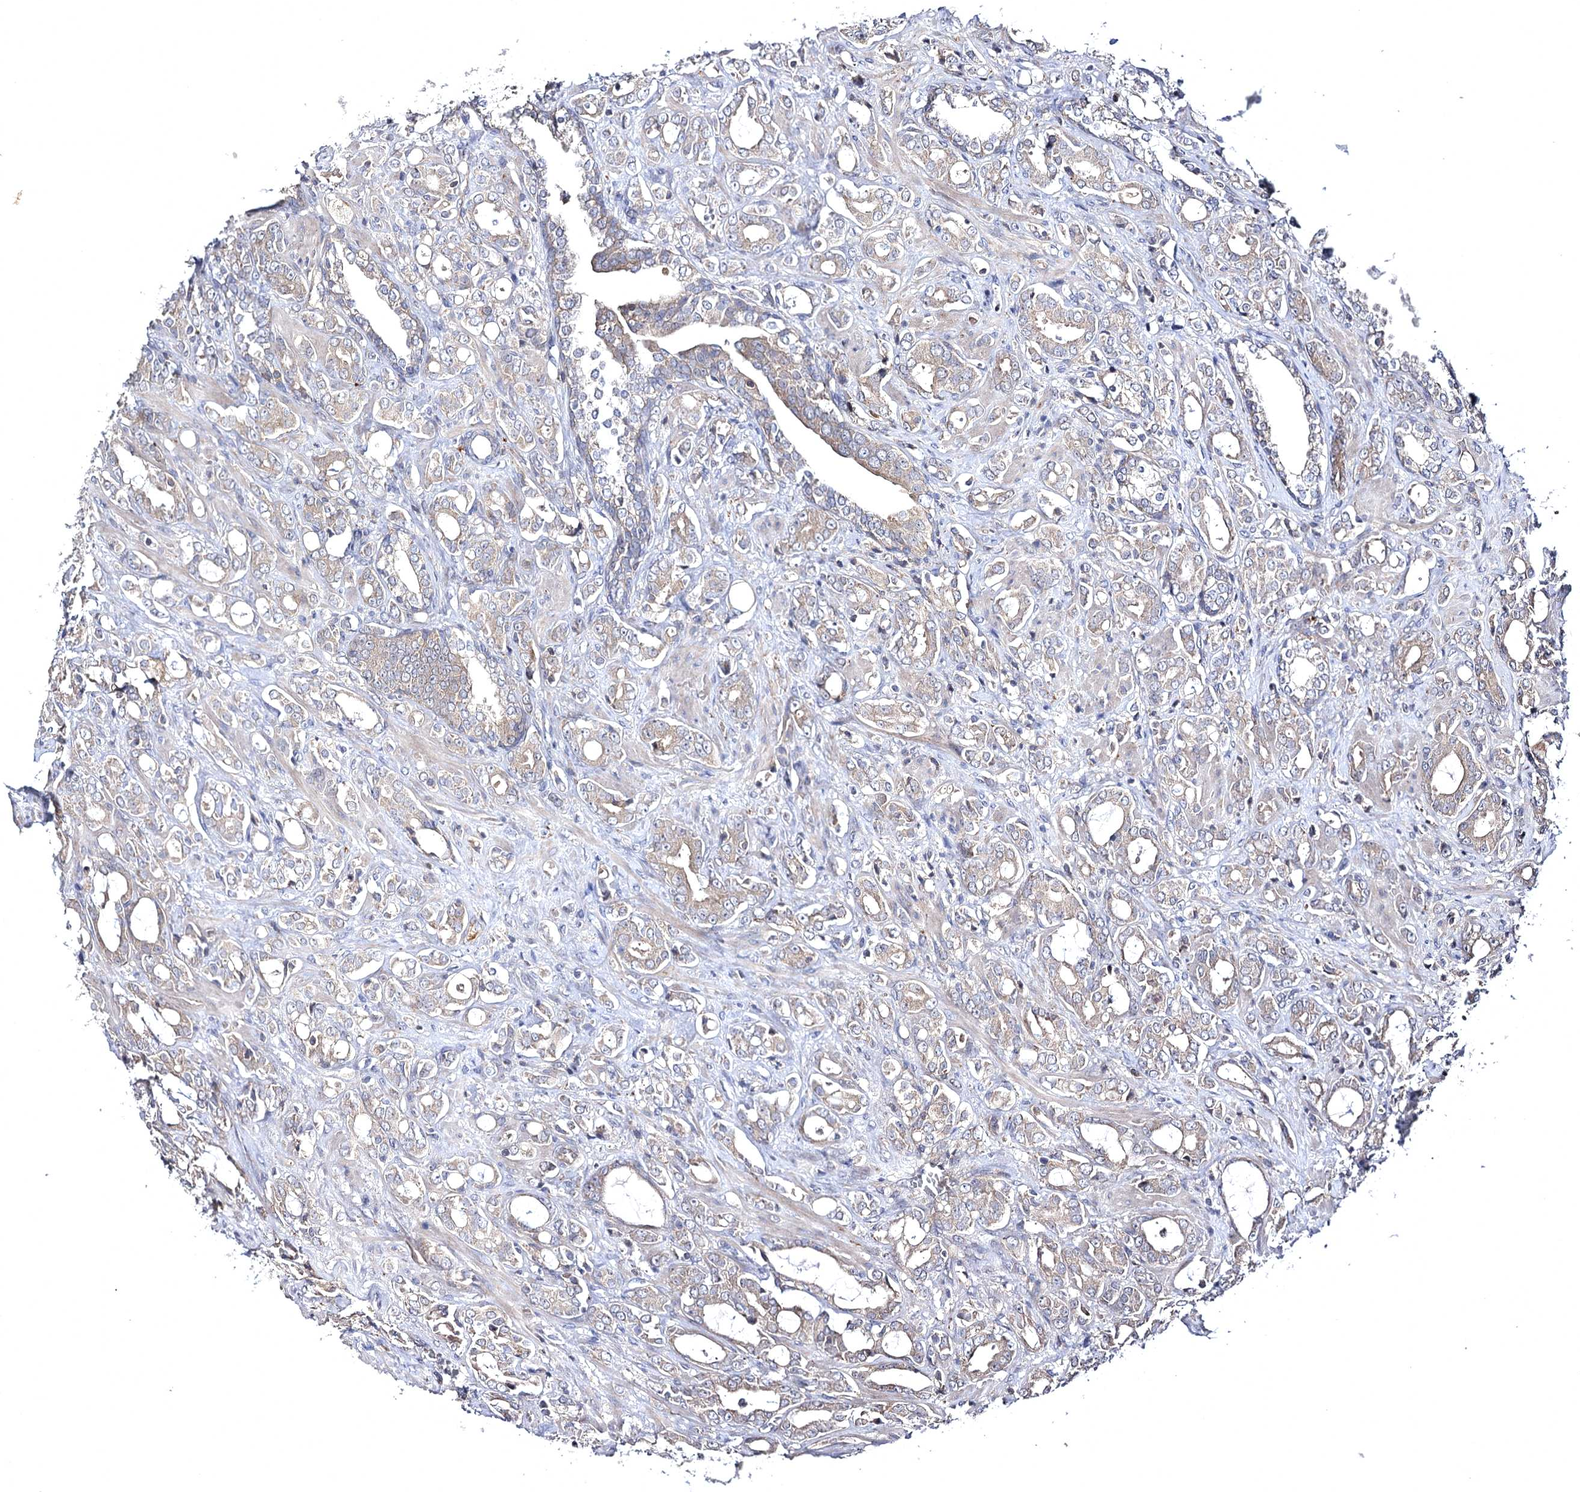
{"staining": {"intensity": "weak", "quantity": ">75%", "location": "cytoplasmic/membranous"}, "tissue": "prostate cancer", "cell_type": "Tumor cells", "image_type": "cancer", "snomed": [{"axis": "morphology", "description": "Adenocarcinoma, High grade"}, {"axis": "topography", "description": "Prostate"}], "caption": "Immunohistochemical staining of prostate cancer (adenocarcinoma (high-grade)) demonstrates low levels of weak cytoplasmic/membranous expression in approximately >75% of tumor cells.", "gene": "BCR", "patient": {"sex": "male", "age": 72}}